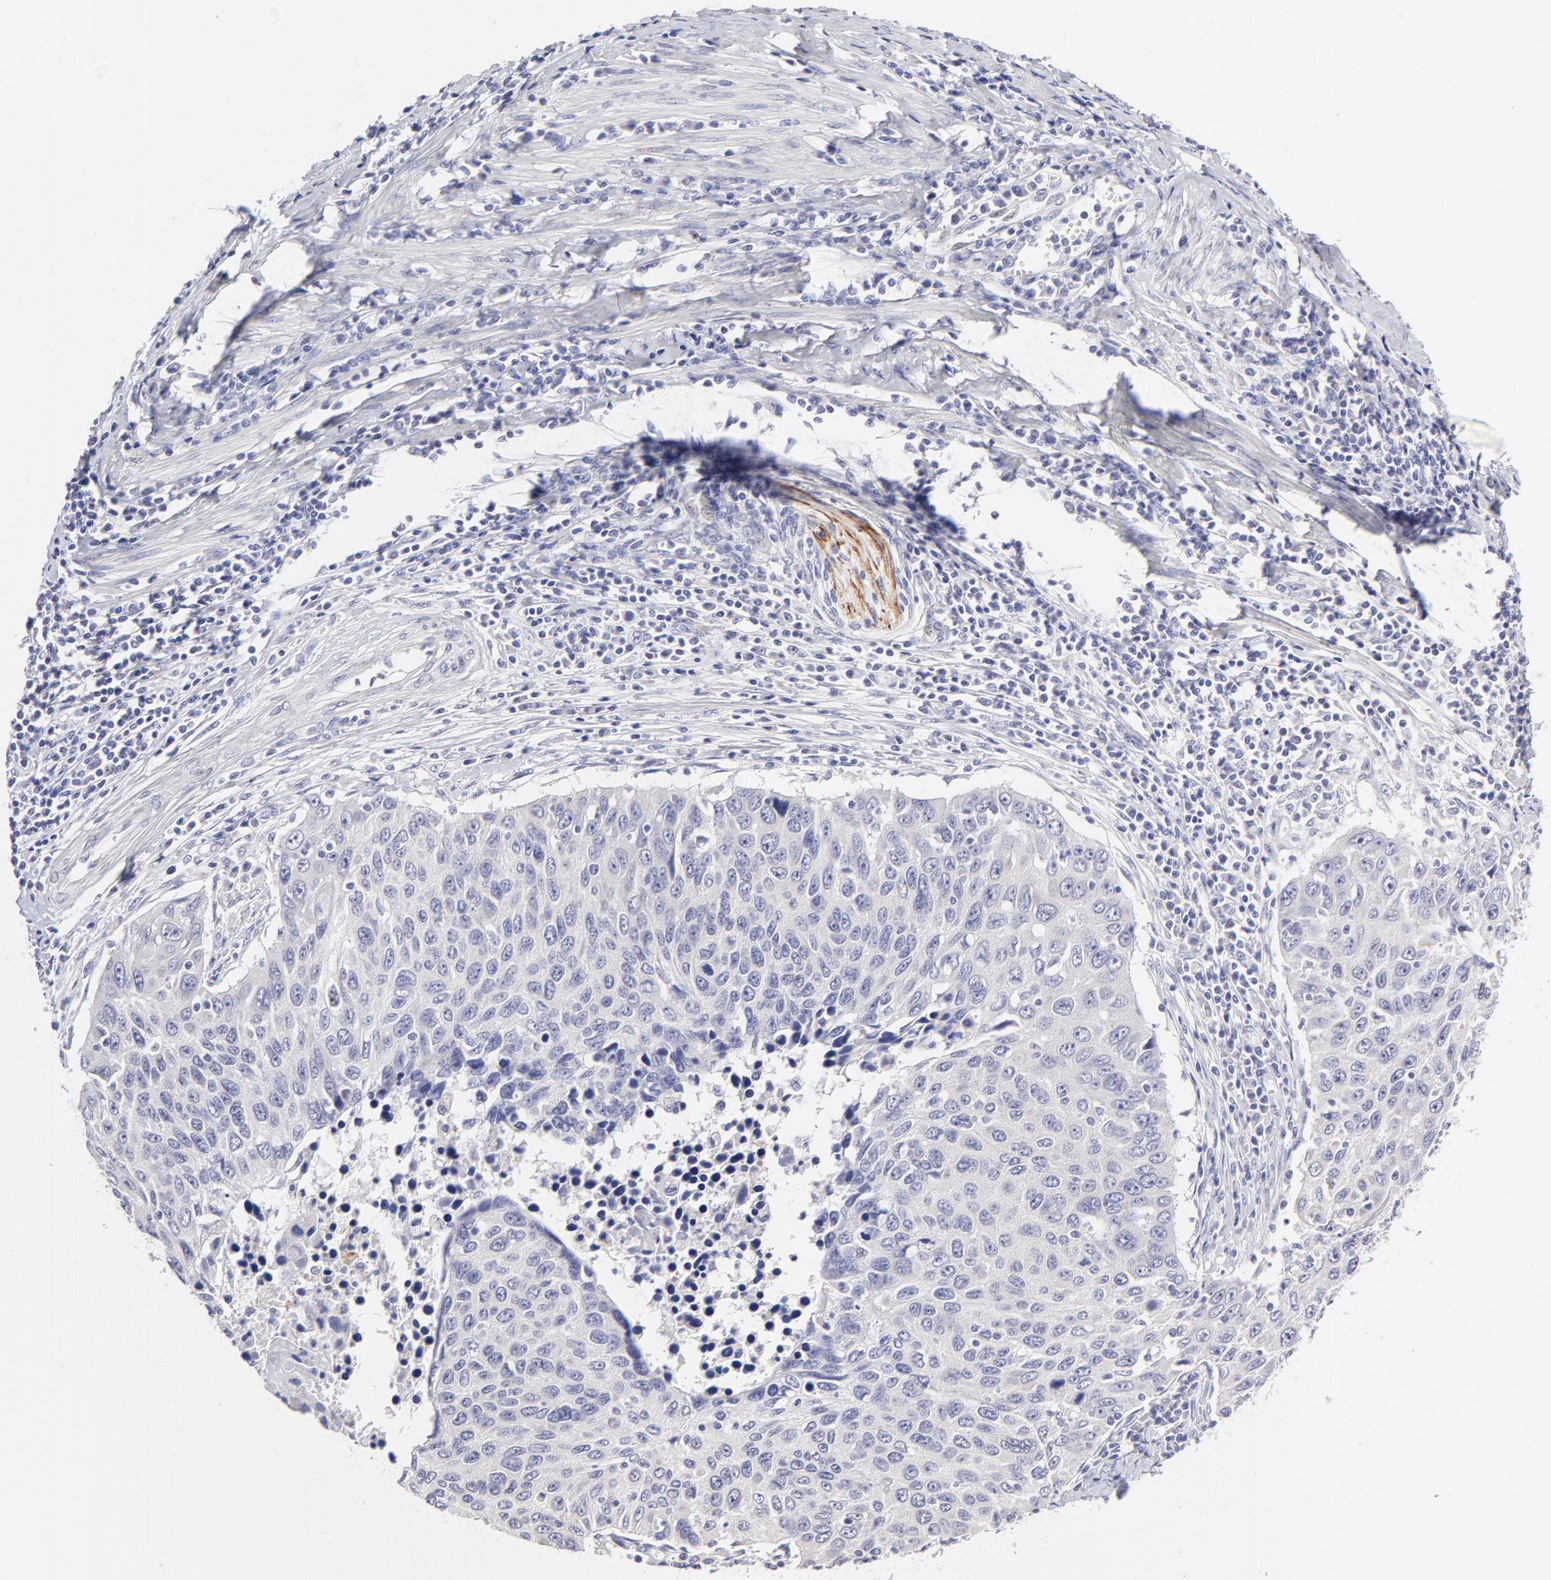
{"staining": {"intensity": "negative", "quantity": "none", "location": "none"}, "tissue": "cervical cancer", "cell_type": "Tumor cells", "image_type": "cancer", "snomed": [{"axis": "morphology", "description": "Squamous cell carcinoma, NOS"}, {"axis": "topography", "description": "Cervix"}], "caption": "Tumor cells show no significant expression in squamous cell carcinoma (cervical).", "gene": "BTG2", "patient": {"sex": "female", "age": 53}}